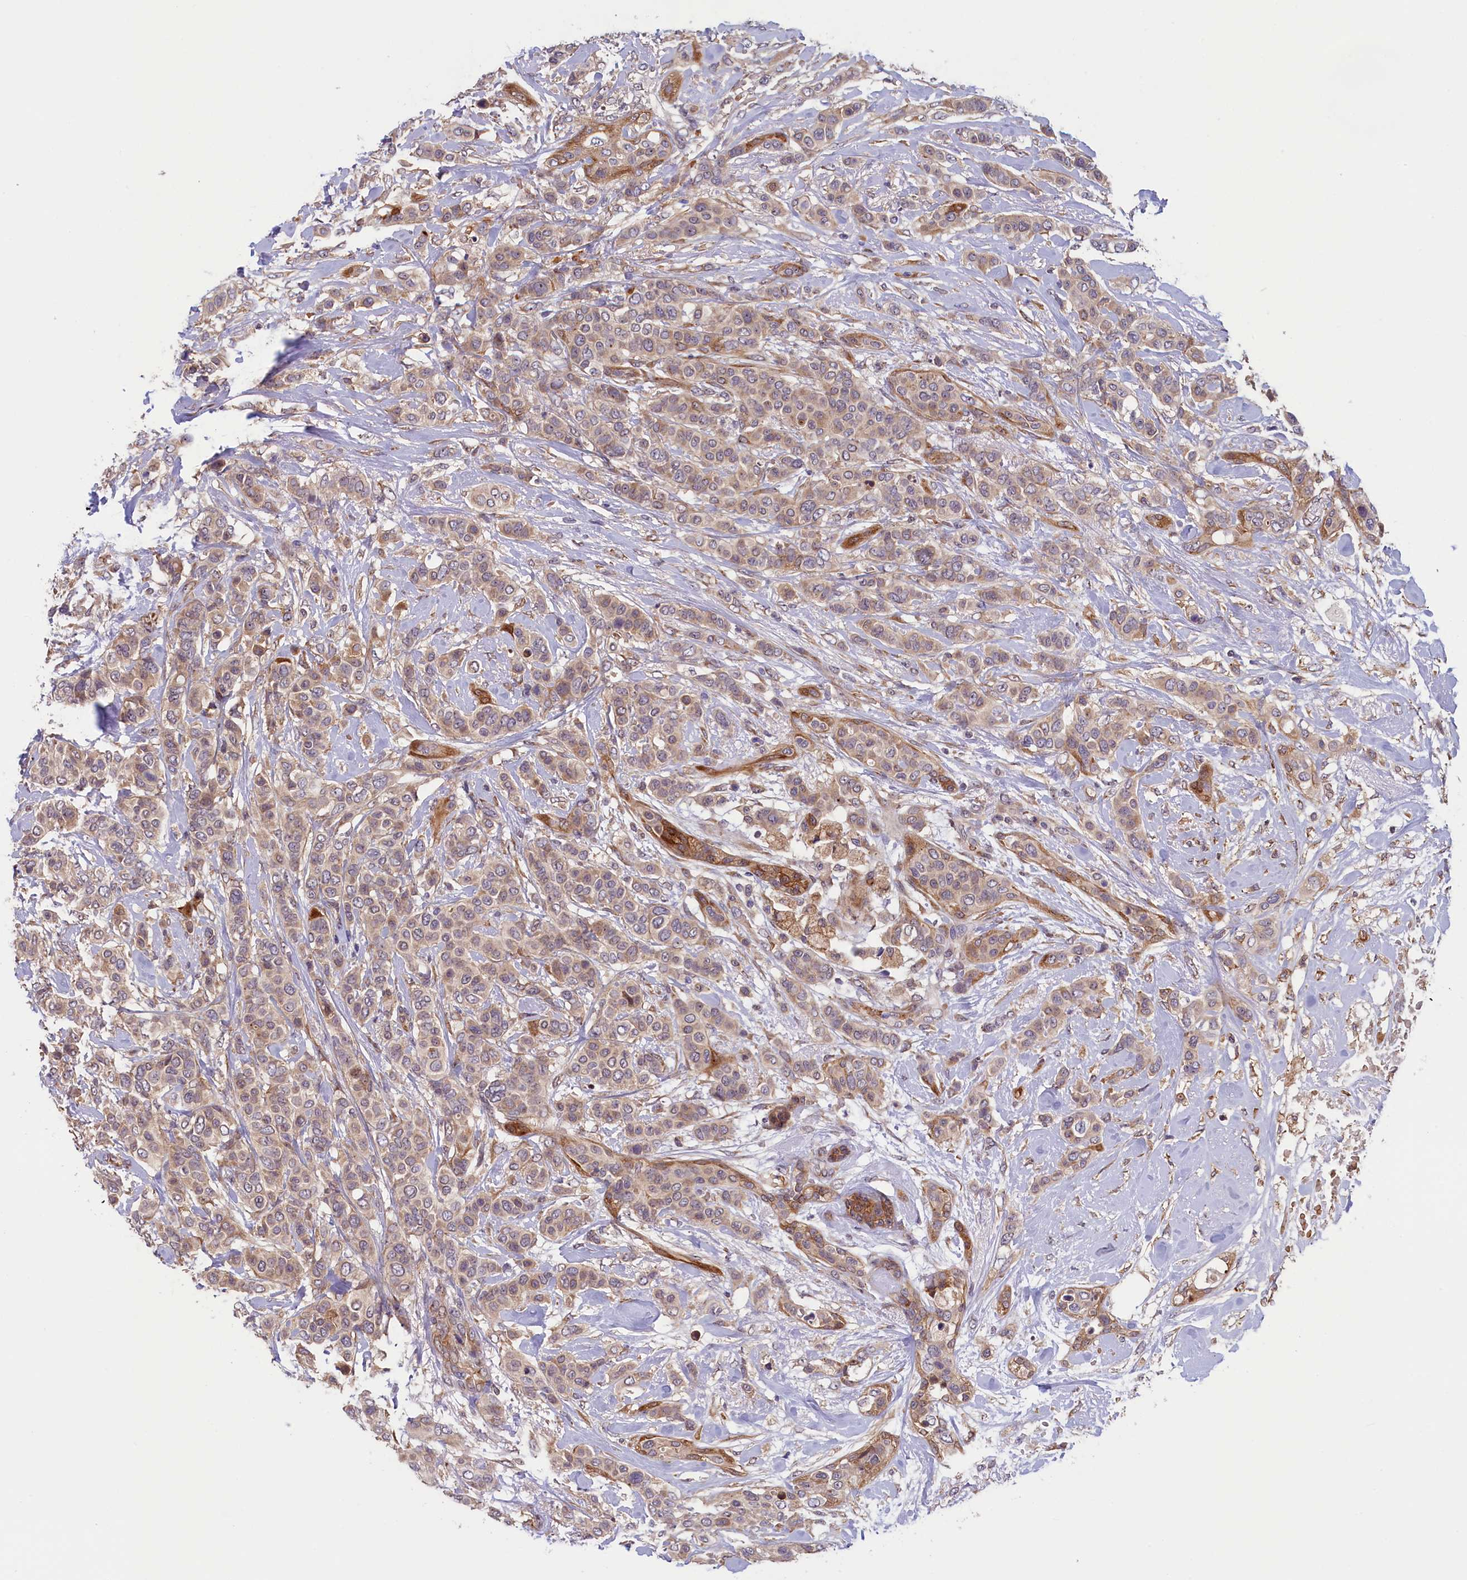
{"staining": {"intensity": "weak", "quantity": ">75%", "location": "cytoplasmic/membranous"}, "tissue": "breast cancer", "cell_type": "Tumor cells", "image_type": "cancer", "snomed": [{"axis": "morphology", "description": "Lobular carcinoma"}, {"axis": "topography", "description": "Breast"}], "caption": "High-magnification brightfield microscopy of breast lobular carcinoma stained with DAB (brown) and counterstained with hematoxylin (blue). tumor cells exhibit weak cytoplasmic/membranous staining is identified in about>75% of cells.", "gene": "CCDC9B", "patient": {"sex": "female", "age": 51}}